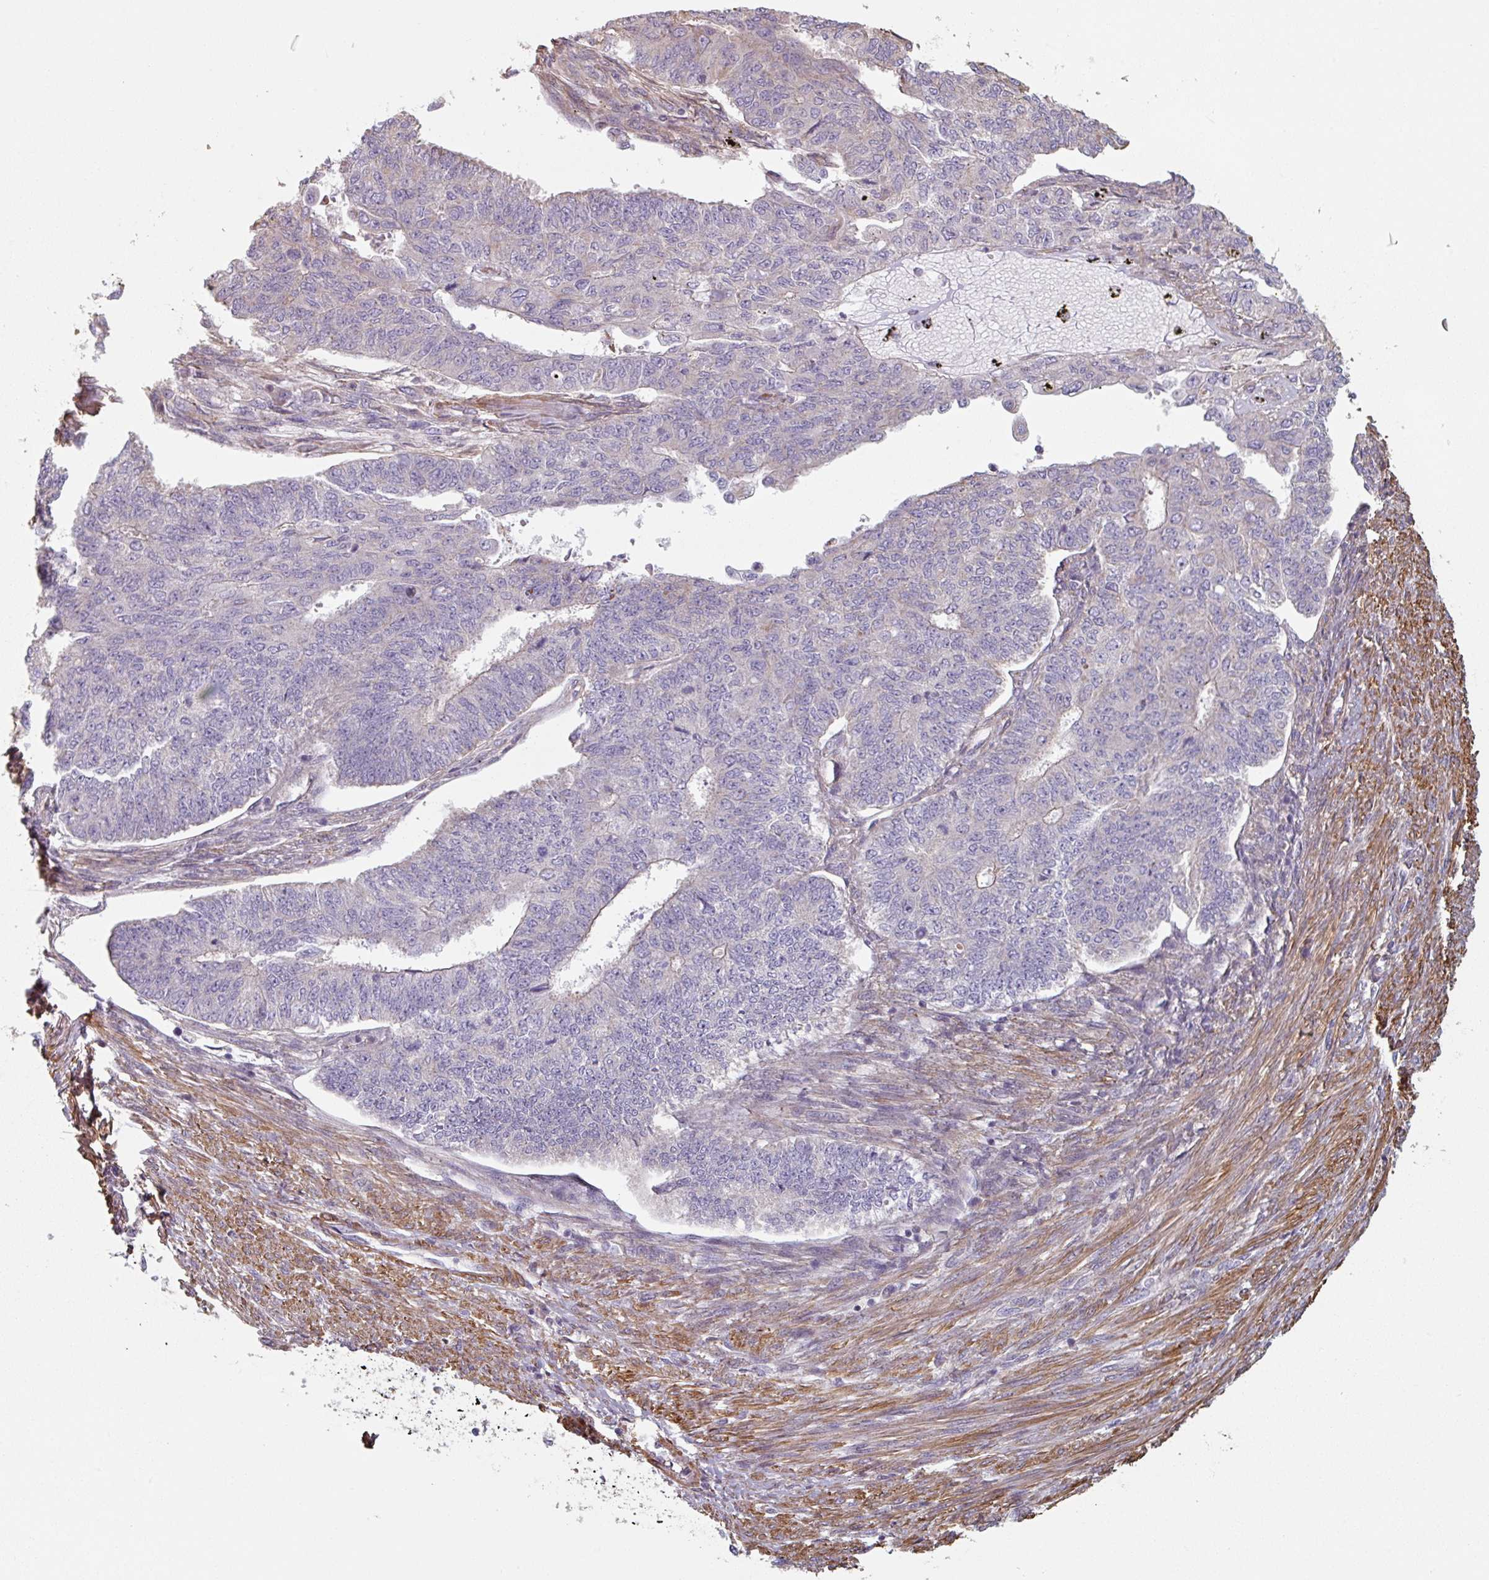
{"staining": {"intensity": "negative", "quantity": "none", "location": "none"}, "tissue": "endometrial cancer", "cell_type": "Tumor cells", "image_type": "cancer", "snomed": [{"axis": "morphology", "description": "Adenocarcinoma, NOS"}, {"axis": "topography", "description": "Endometrium"}], "caption": "Image shows no protein expression in tumor cells of endometrial cancer tissue.", "gene": "GSTA4", "patient": {"sex": "female", "age": 32}}